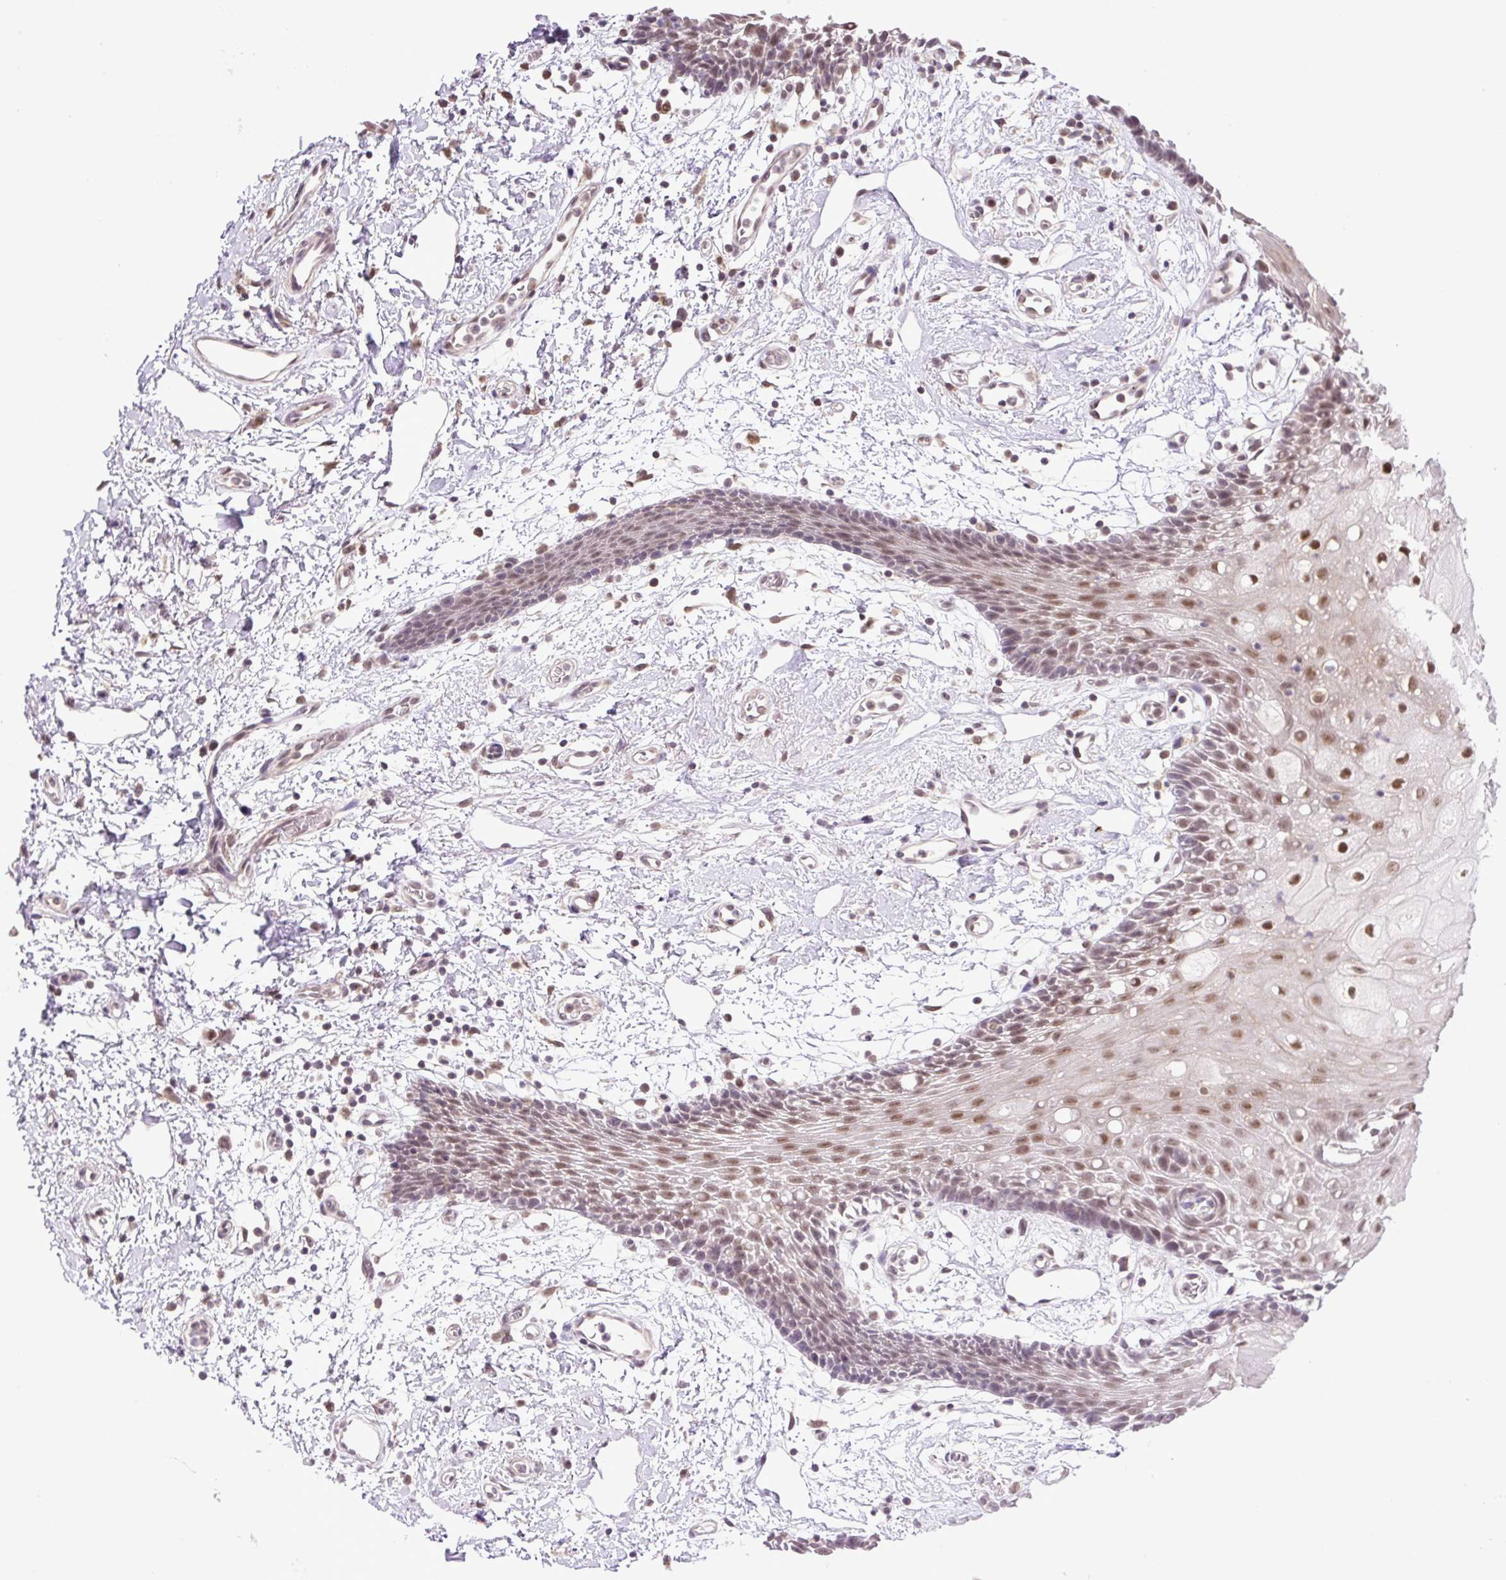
{"staining": {"intensity": "moderate", "quantity": ">75%", "location": "nuclear"}, "tissue": "oral mucosa", "cell_type": "Squamous epithelial cells", "image_type": "normal", "snomed": [{"axis": "morphology", "description": "Normal tissue, NOS"}, {"axis": "topography", "description": "Oral tissue"}], "caption": "Immunohistochemistry (DAB) staining of normal human oral mucosa demonstrates moderate nuclear protein expression in approximately >75% of squamous epithelial cells.", "gene": "KPNA1", "patient": {"sex": "female", "age": 59}}